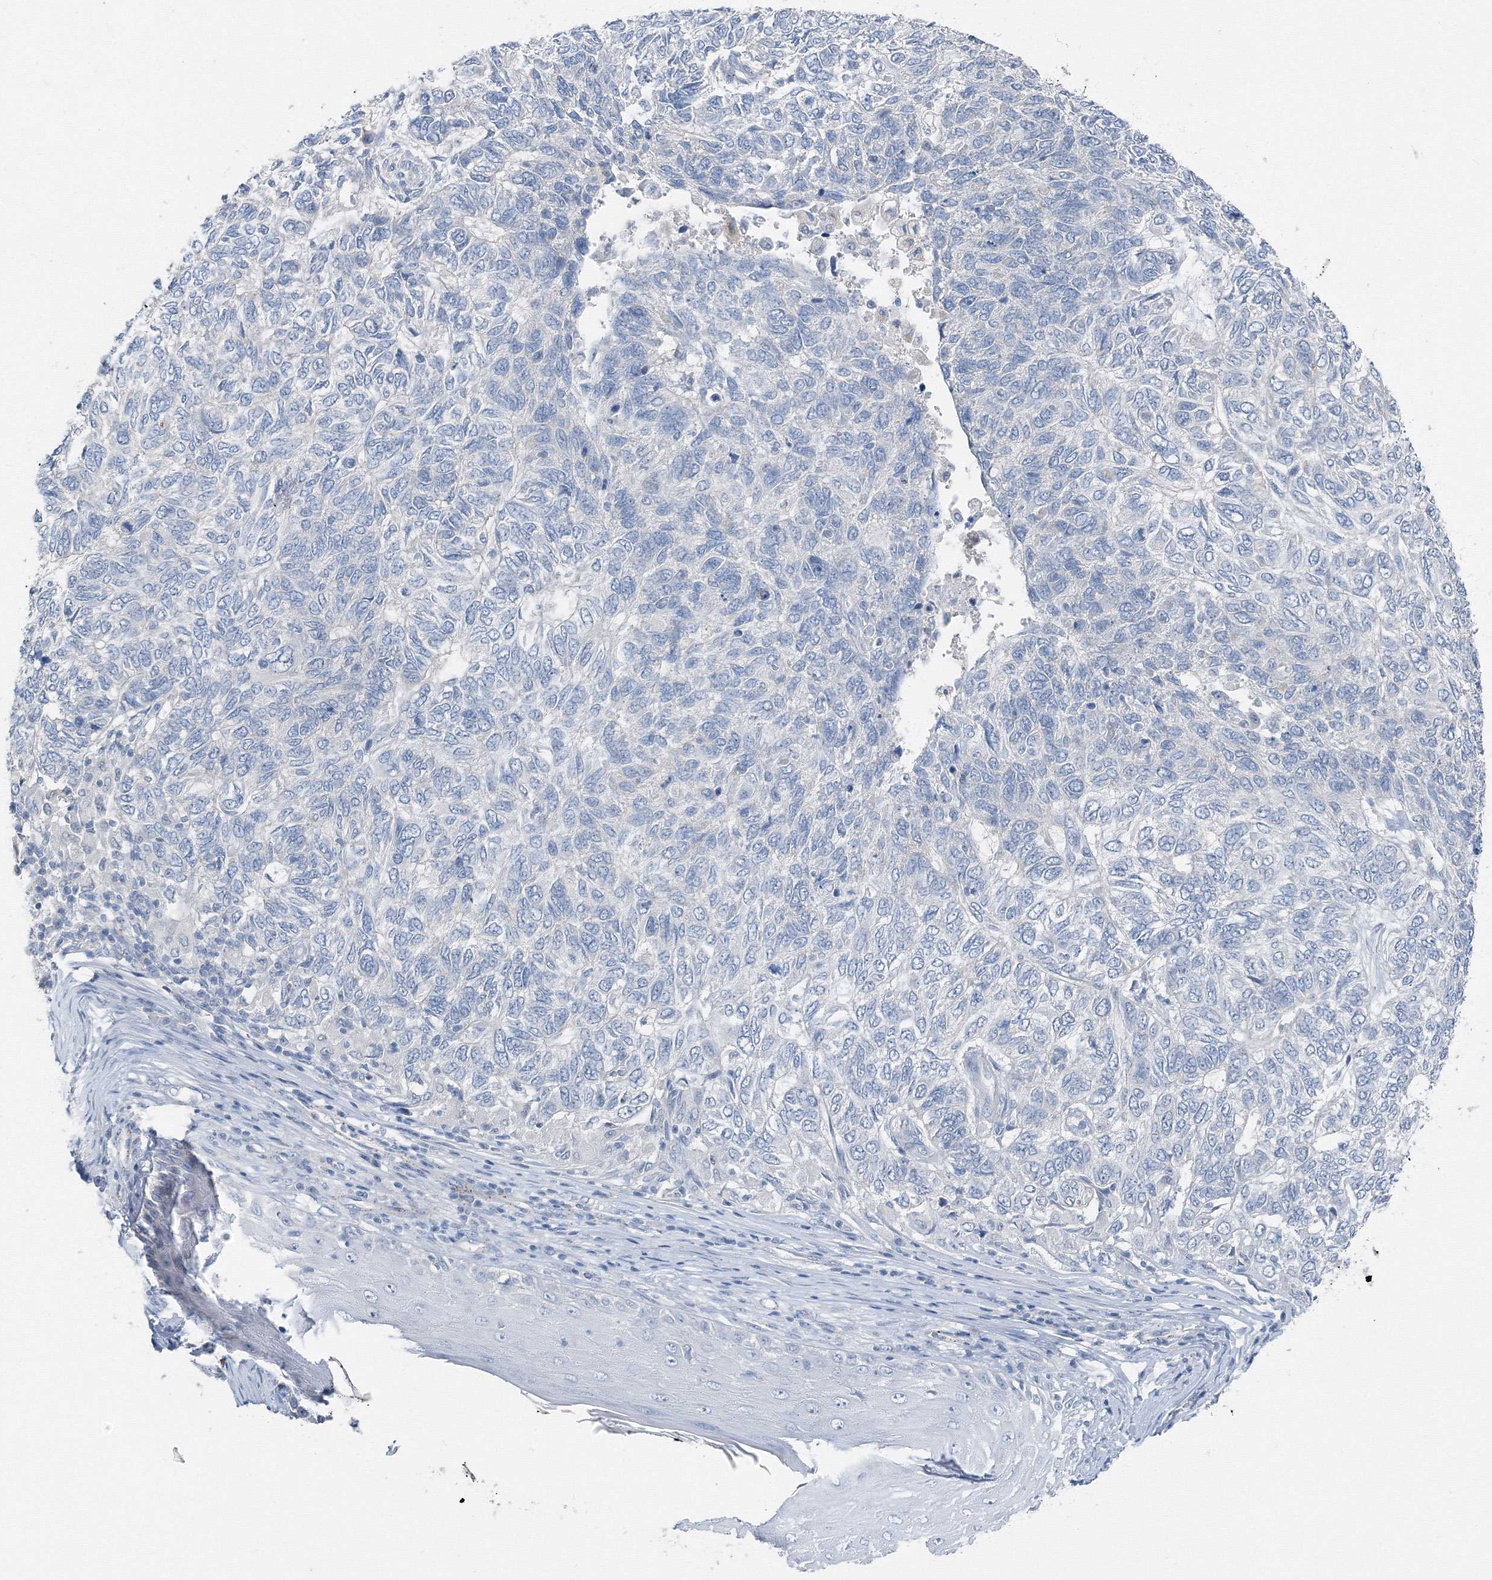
{"staining": {"intensity": "negative", "quantity": "none", "location": "none"}, "tissue": "skin cancer", "cell_type": "Tumor cells", "image_type": "cancer", "snomed": [{"axis": "morphology", "description": "Basal cell carcinoma"}, {"axis": "topography", "description": "Skin"}], "caption": "DAB immunohistochemical staining of human skin cancer (basal cell carcinoma) shows no significant expression in tumor cells.", "gene": "AASDH", "patient": {"sex": "female", "age": 65}}